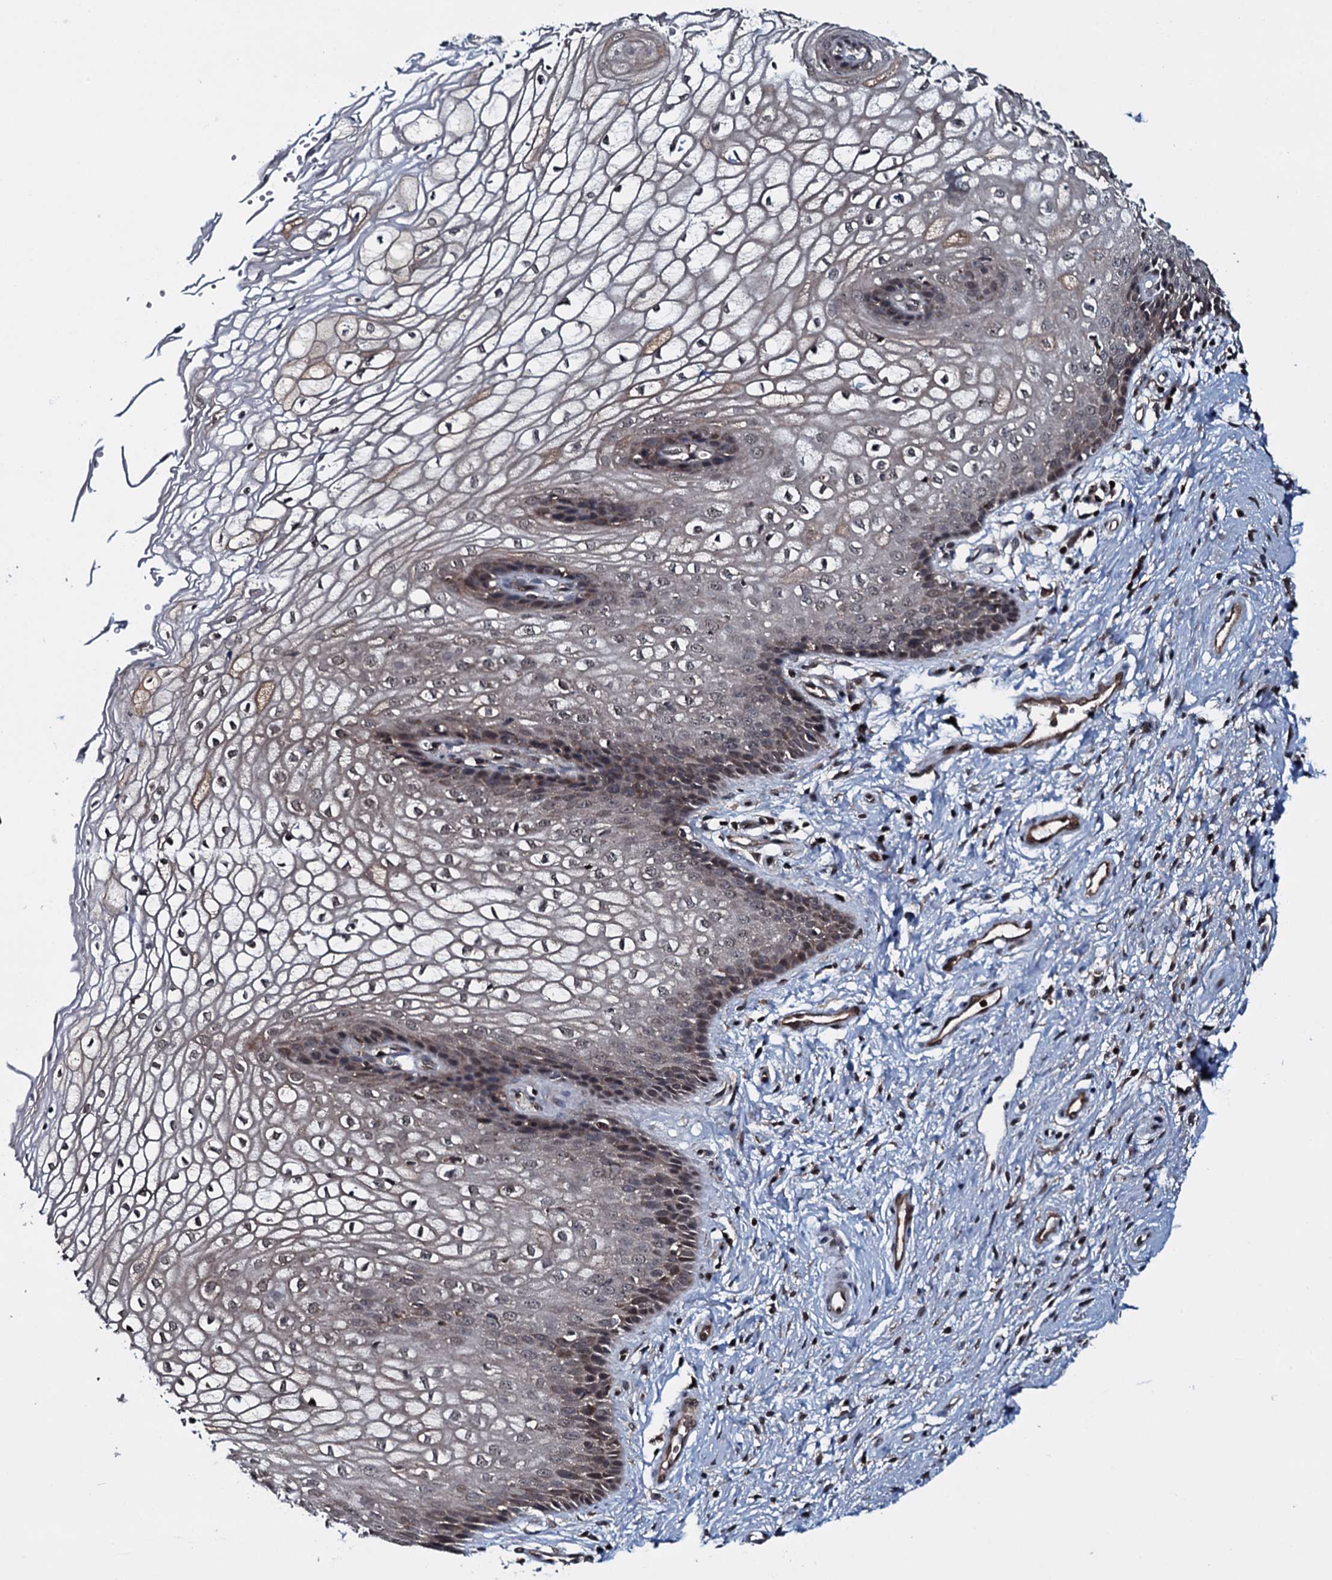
{"staining": {"intensity": "moderate", "quantity": "<25%", "location": "nuclear"}, "tissue": "vagina", "cell_type": "Squamous epithelial cells", "image_type": "normal", "snomed": [{"axis": "morphology", "description": "Normal tissue, NOS"}, {"axis": "topography", "description": "Vagina"}], "caption": "There is low levels of moderate nuclear positivity in squamous epithelial cells of benign vagina, as demonstrated by immunohistochemical staining (brown color).", "gene": "HDDC3", "patient": {"sex": "female", "age": 34}}